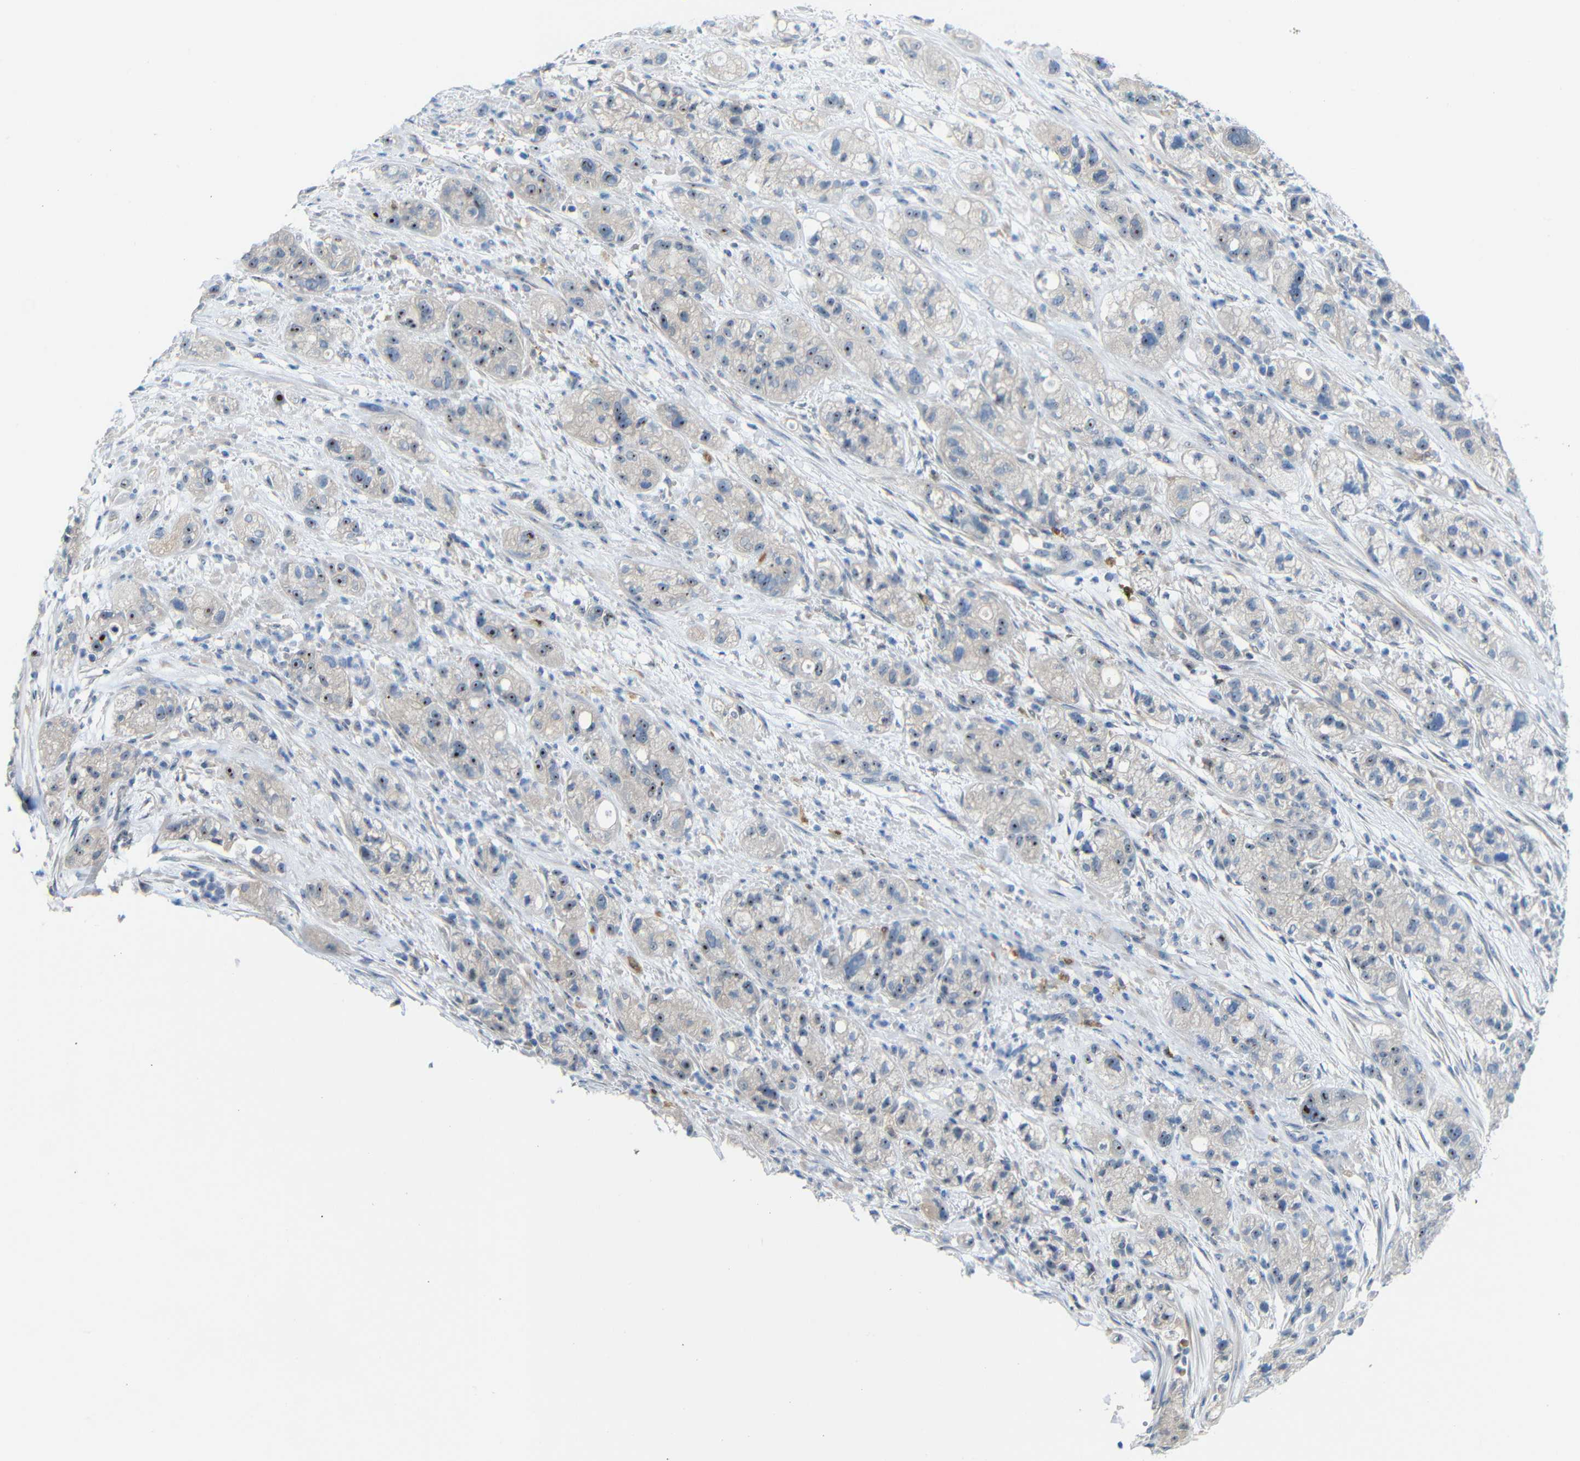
{"staining": {"intensity": "moderate", "quantity": "25%-75%", "location": "nuclear"}, "tissue": "pancreatic cancer", "cell_type": "Tumor cells", "image_type": "cancer", "snomed": [{"axis": "morphology", "description": "Adenocarcinoma, NOS"}, {"axis": "topography", "description": "Pancreas"}], "caption": "This is an image of immunohistochemistry (IHC) staining of pancreatic cancer (adenocarcinoma), which shows moderate staining in the nuclear of tumor cells.", "gene": "C1orf210", "patient": {"sex": "female", "age": 78}}